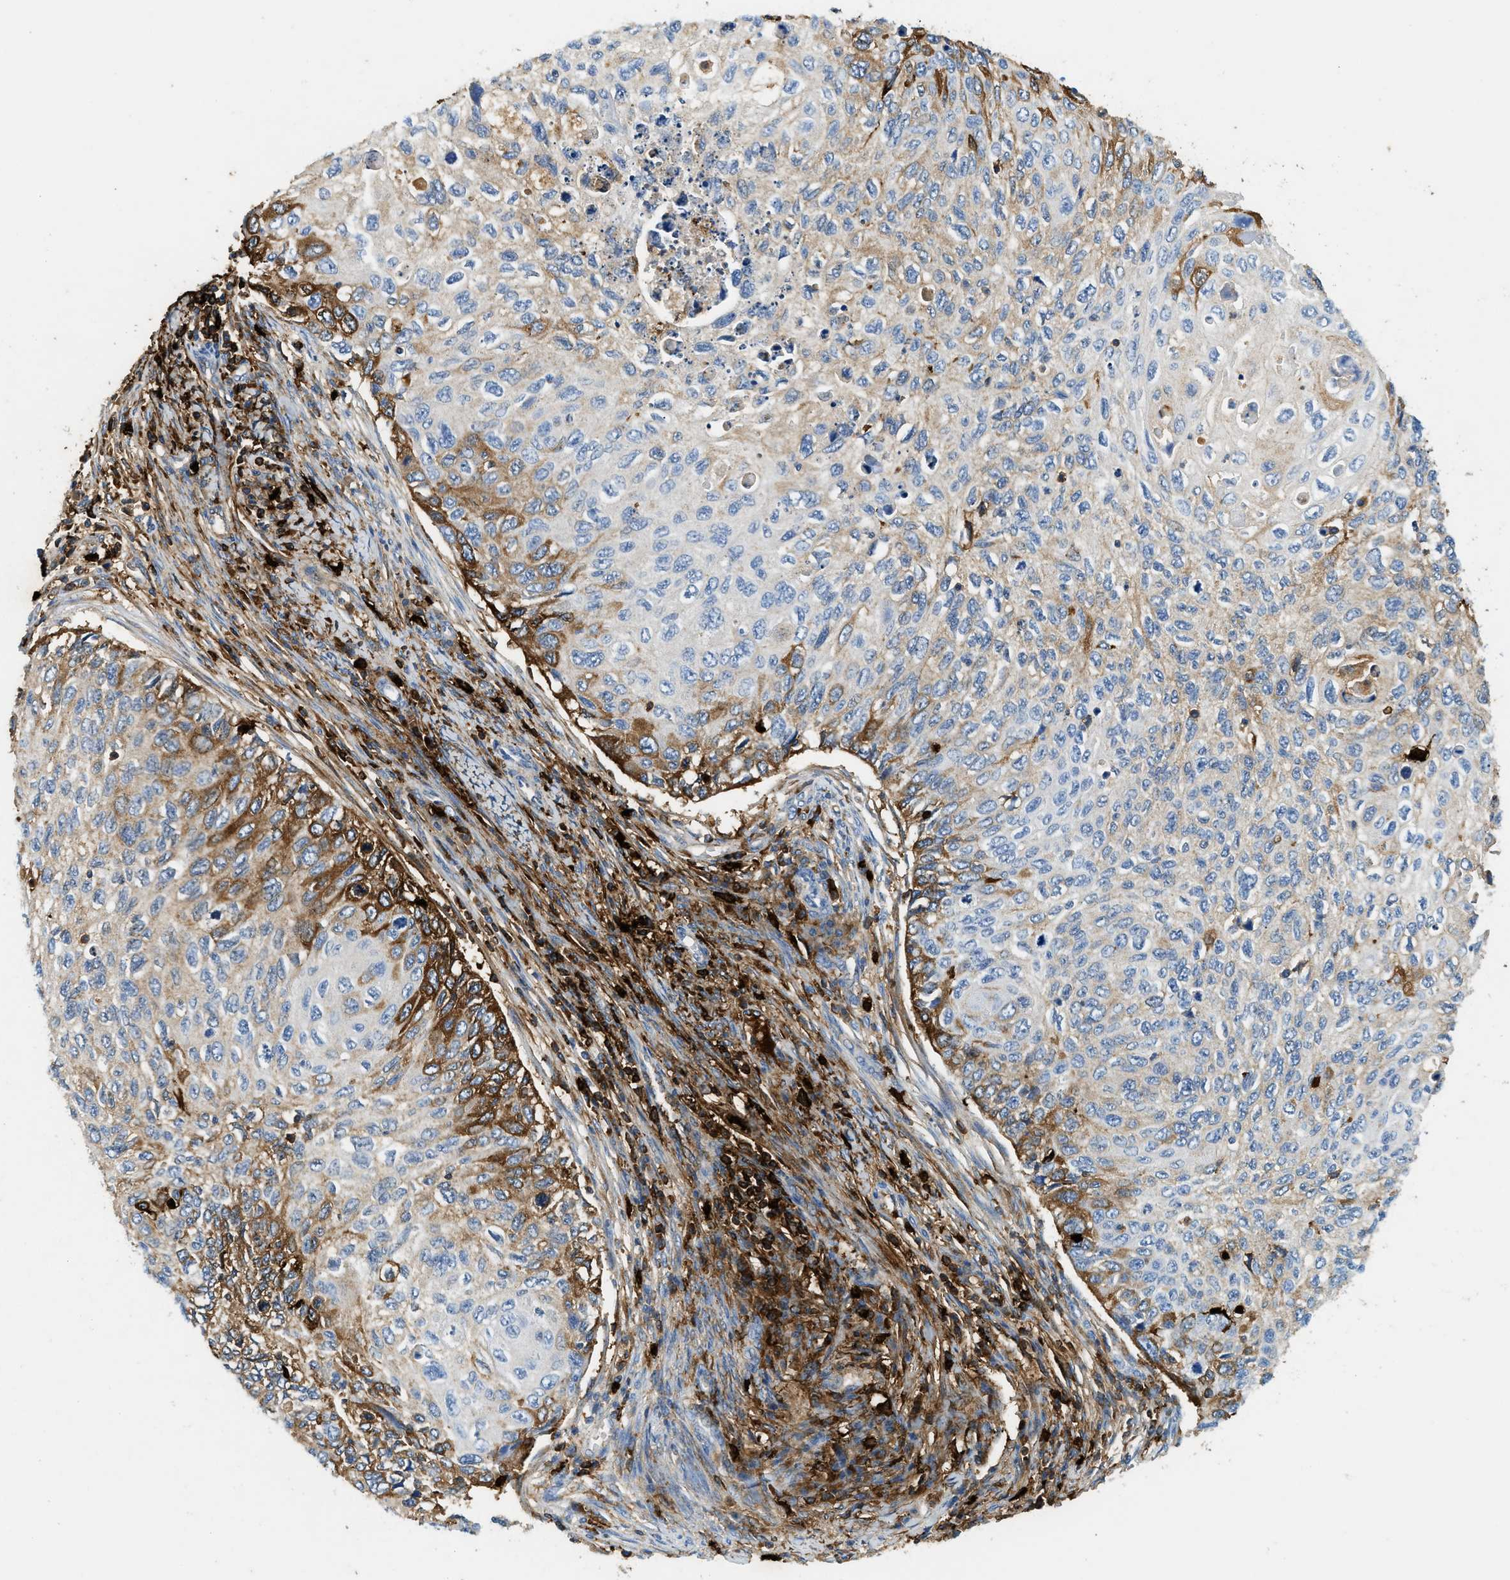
{"staining": {"intensity": "moderate", "quantity": "<25%", "location": "cytoplasmic/membranous"}, "tissue": "cervical cancer", "cell_type": "Tumor cells", "image_type": "cancer", "snomed": [{"axis": "morphology", "description": "Squamous cell carcinoma, NOS"}, {"axis": "topography", "description": "Cervix"}], "caption": "Immunohistochemical staining of human cervical cancer (squamous cell carcinoma) shows moderate cytoplasmic/membranous protein expression in approximately <25% of tumor cells.", "gene": "TPSAB1", "patient": {"sex": "female", "age": 70}}